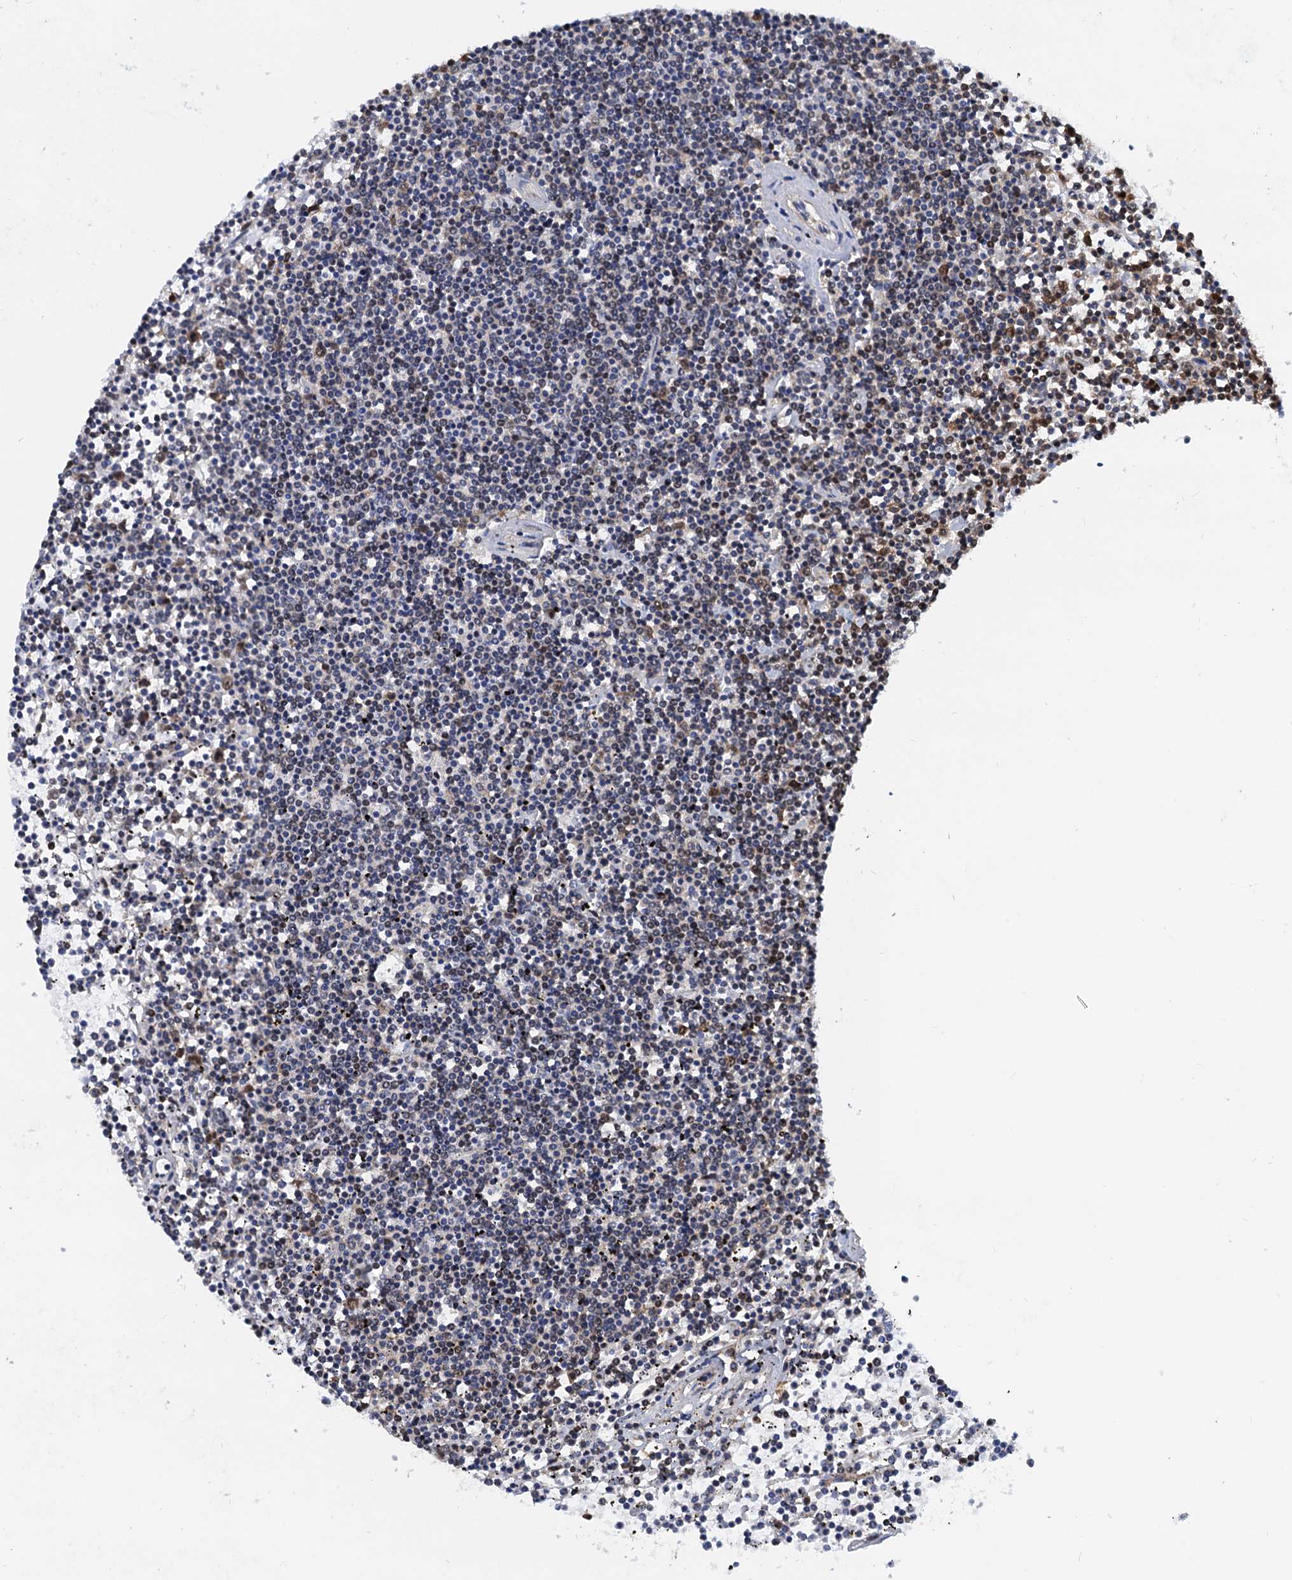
{"staining": {"intensity": "moderate", "quantity": "<25%", "location": "nuclear"}, "tissue": "lymphoma", "cell_type": "Tumor cells", "image_type": "cancer", "snomed": [{"axis": "morphology", "description": "Malignant lymphoma, non-Hodgkin's type, Low grade"}, {"axis": "topography", "description": "Spleen"}], "caption": "High-power microscopy captured an immunohistochemistry (IHC) photomicrograph of lymphoma, revealing moderate nuclear positivity in about <25% of tumor cells.", "gene": "PTGES3", "patient": {"sex": "female", "age": 19}}